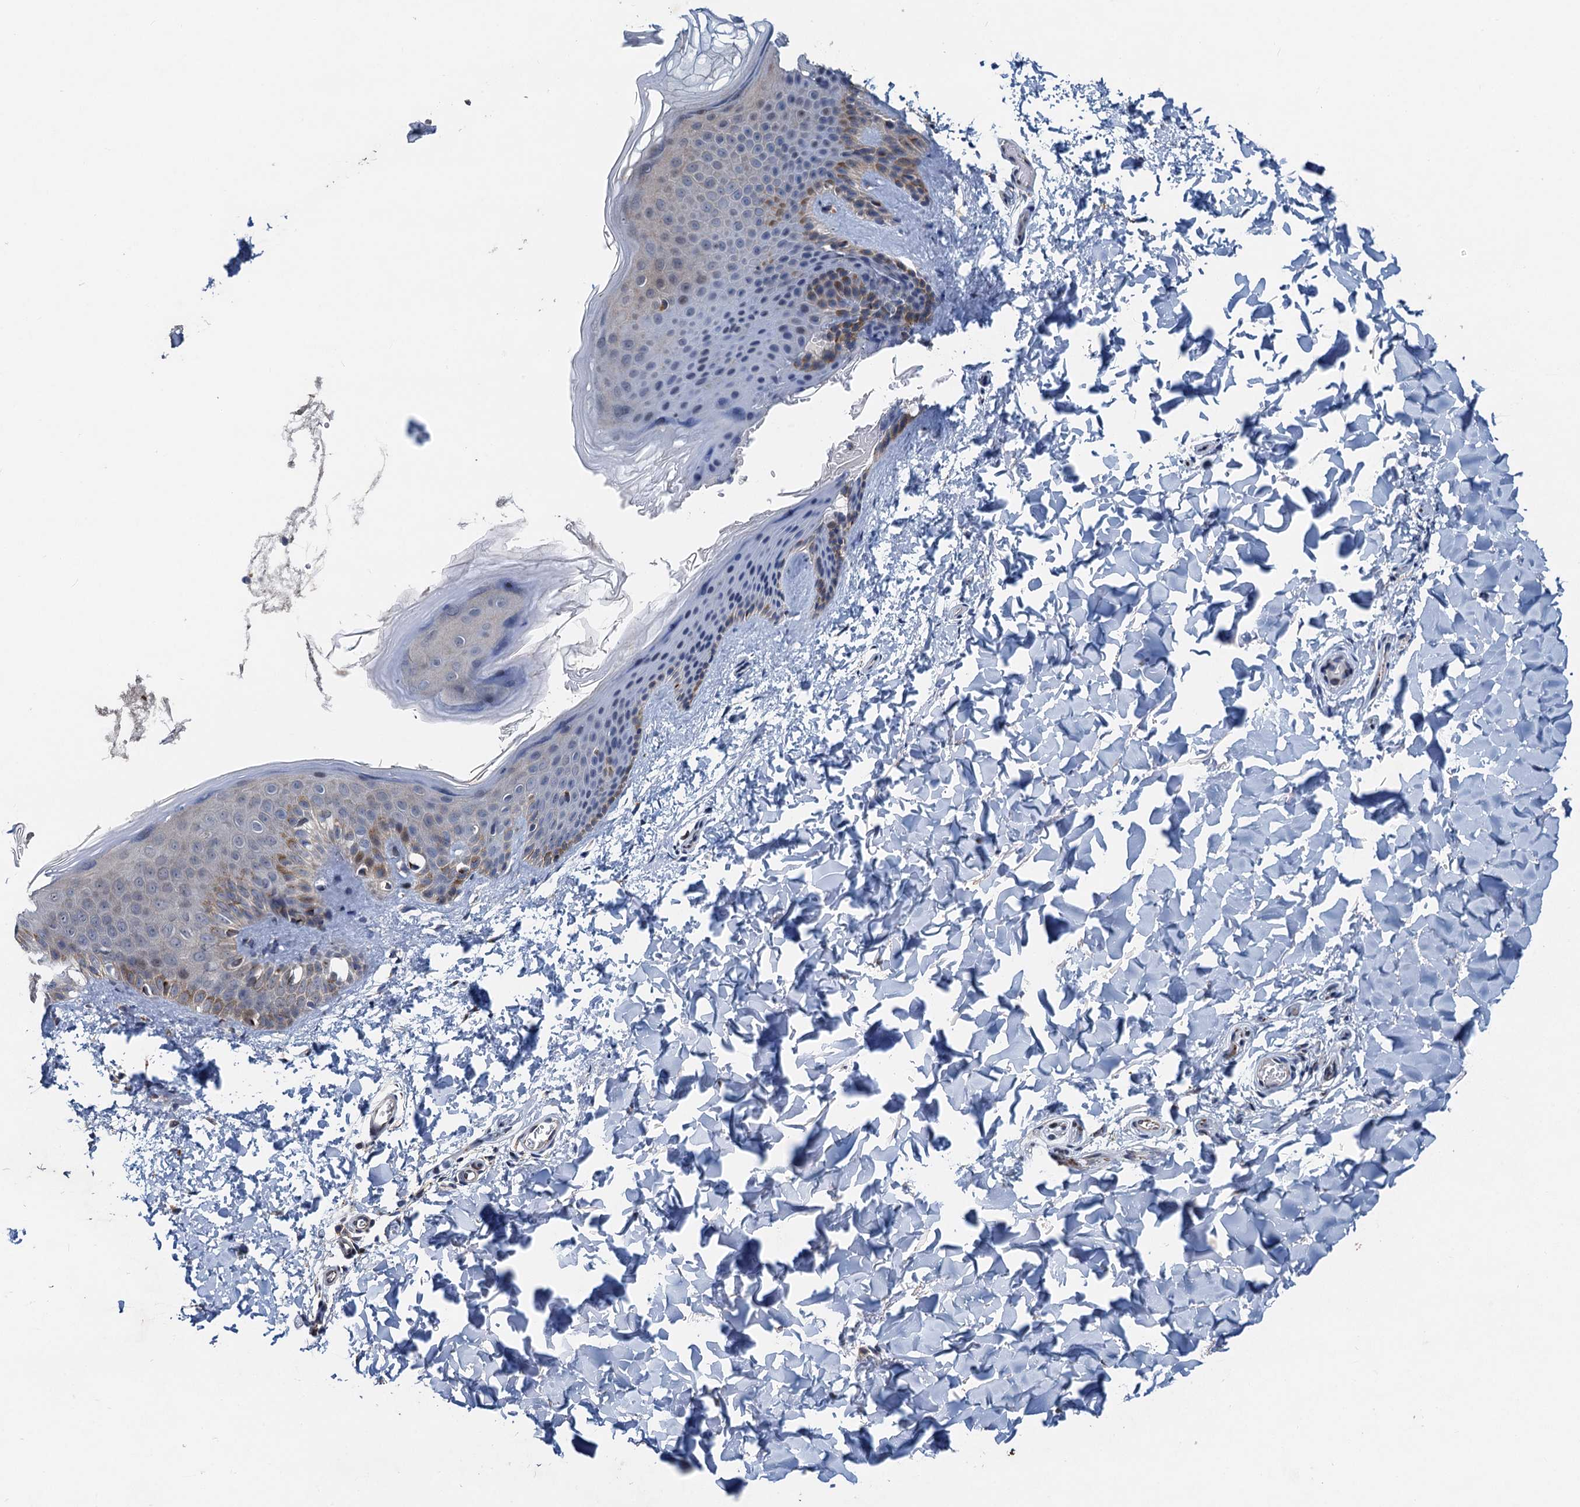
{"staining": {"intensity": "negative", "quantity": "none", "location": "none"}, "tissue": "skin", "cell_type": "Fibroblasts", "image_type": "normal", "snomed": [{"axis": "morphology", "description": "Normal tissue, NOS"}, {"axis": "topography", "description": "Skin"}], "caption": "Immunohistochemistry photomicrograph of unremarkable skin stained for a protein (brown), which exhibits no positivity in fibroblasts.", "gene": "NBEA", "patient": {"sex": "male", "age": 36}}